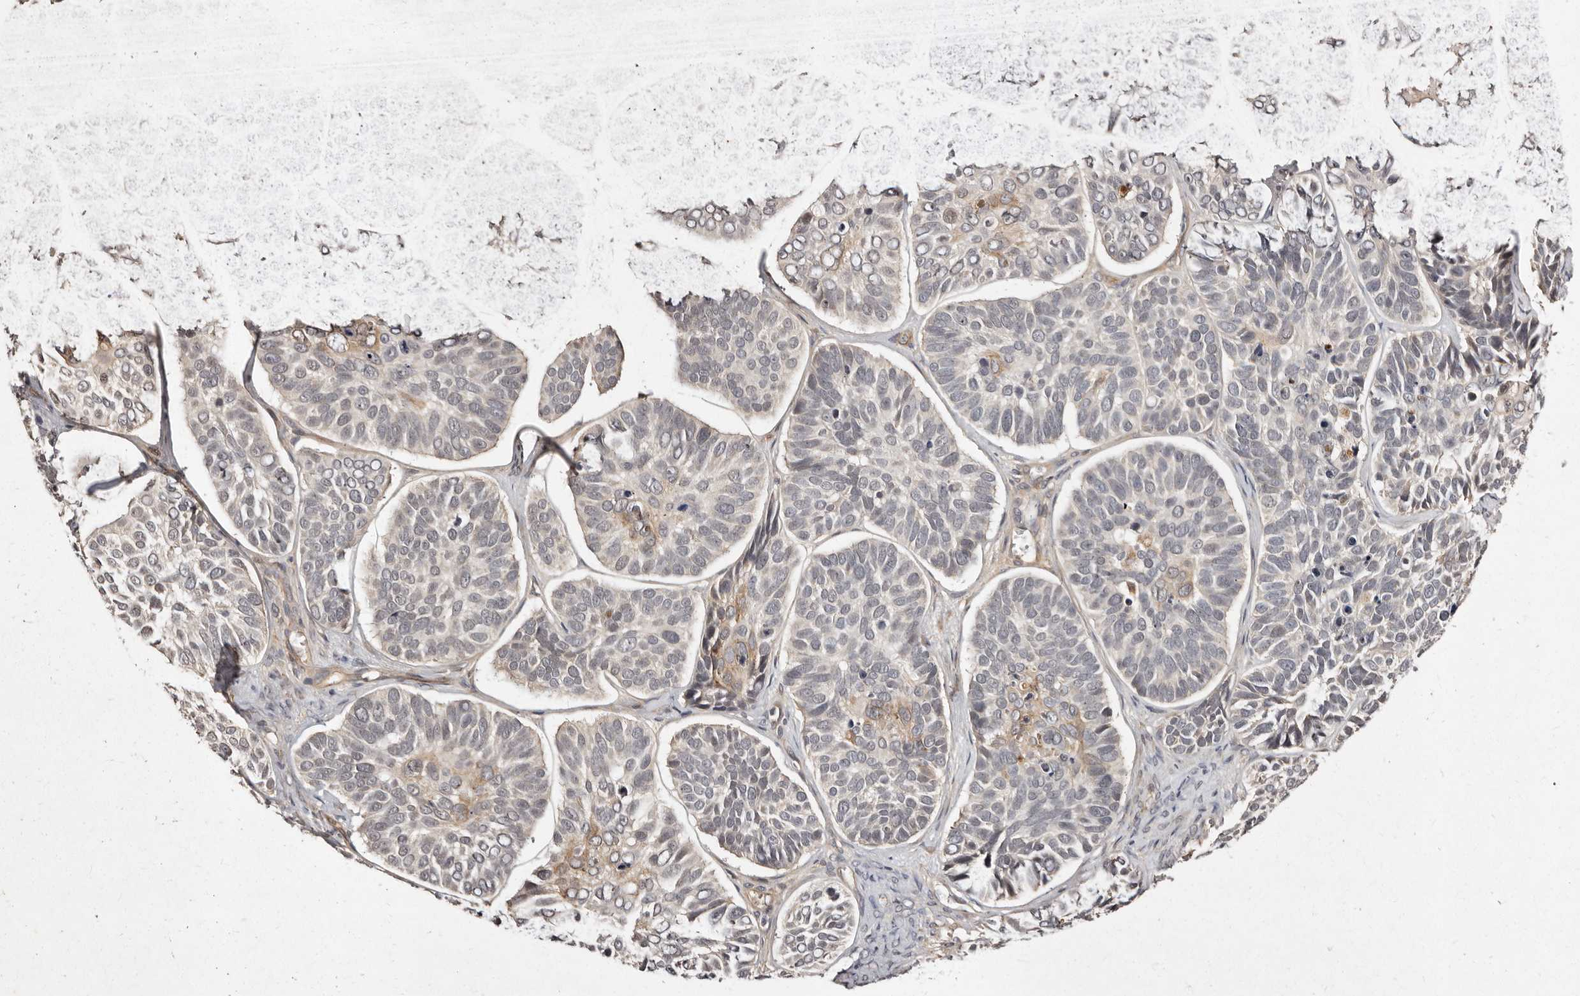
{"staining": {"intensity": "negative", "quantity": "none", "location": "none"}, "tissue": "skin cancer", "cell_type": "Tumor cells", "image_type": "cancer", "snomed": [{"axis": "morphology", "description": "Basal cell carcinoma"}, {"axis": "topography", "description": "Skin"}], "caption": "Immunohistochemistry (IHC) micrograph of human skin basal cell carcinoma stained for a protein (brown), which exhibits no expression in tumor cells.", "gene": "LCORL", "patient": {"sex": "male", "age": 62}}